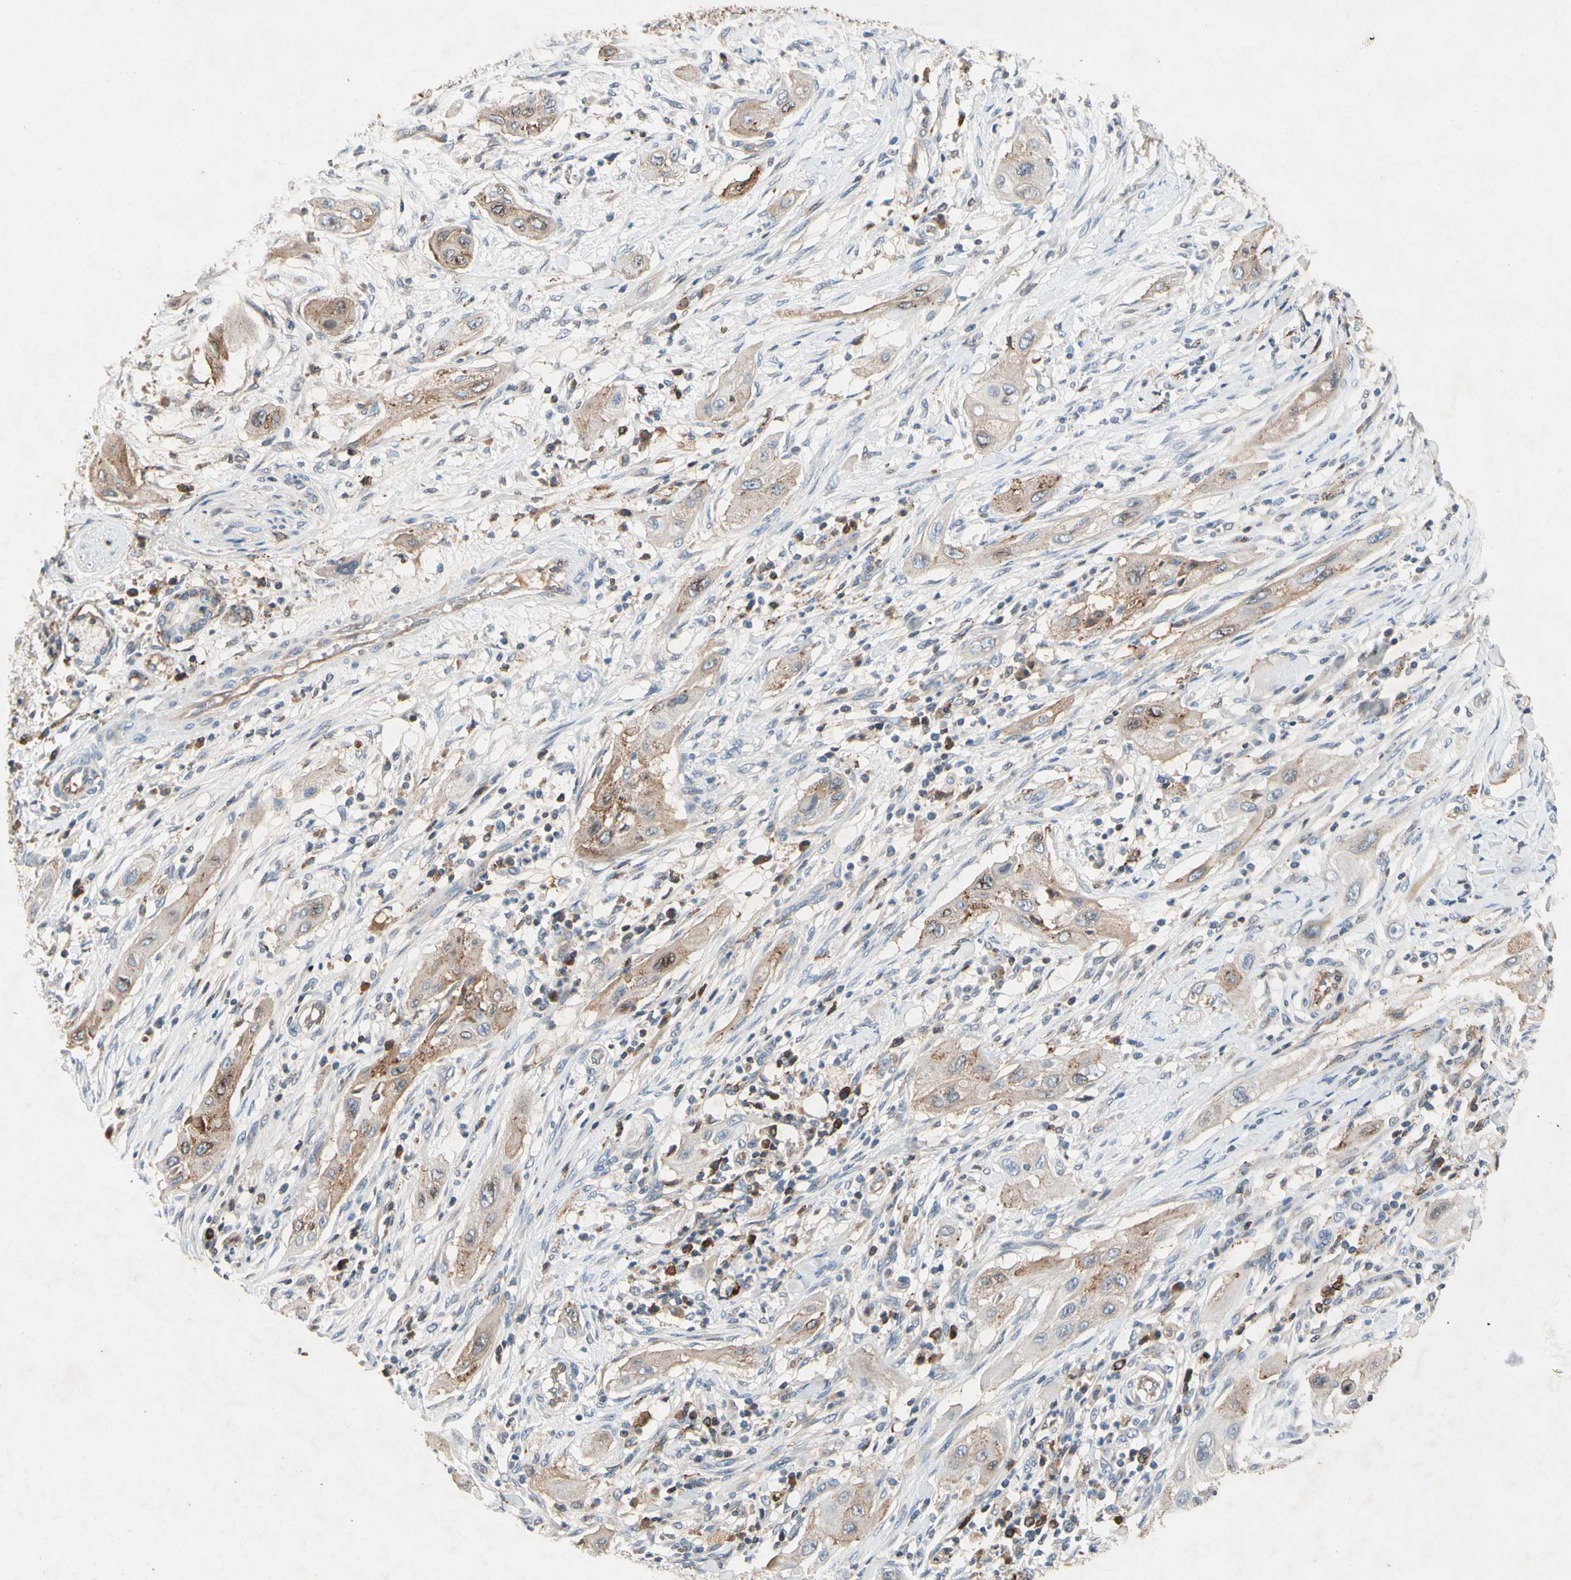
{"staining": {"intensity": "moderate", "quantity": "25%-75%", "location": "cytoplasmic/membranous"}, "tissue": "lung cancer", "cell_type": "Tumor cells", "image_type": "cancer", "snomed": [{"axis": "morphology", "description": "Squamous cell carcinoma, NOS"}, {"axis": "topography", "description": "Lung"}], "caption": "Human squamous cell carcinoma (lung) stained for a protein (brown) demonstrates moderate cytoplasmic/membranous positive expression in approximately 25%-75% of tumor cells.", "gene": "NDFIP2", "patient": {"sex": "female", "age": 47}}